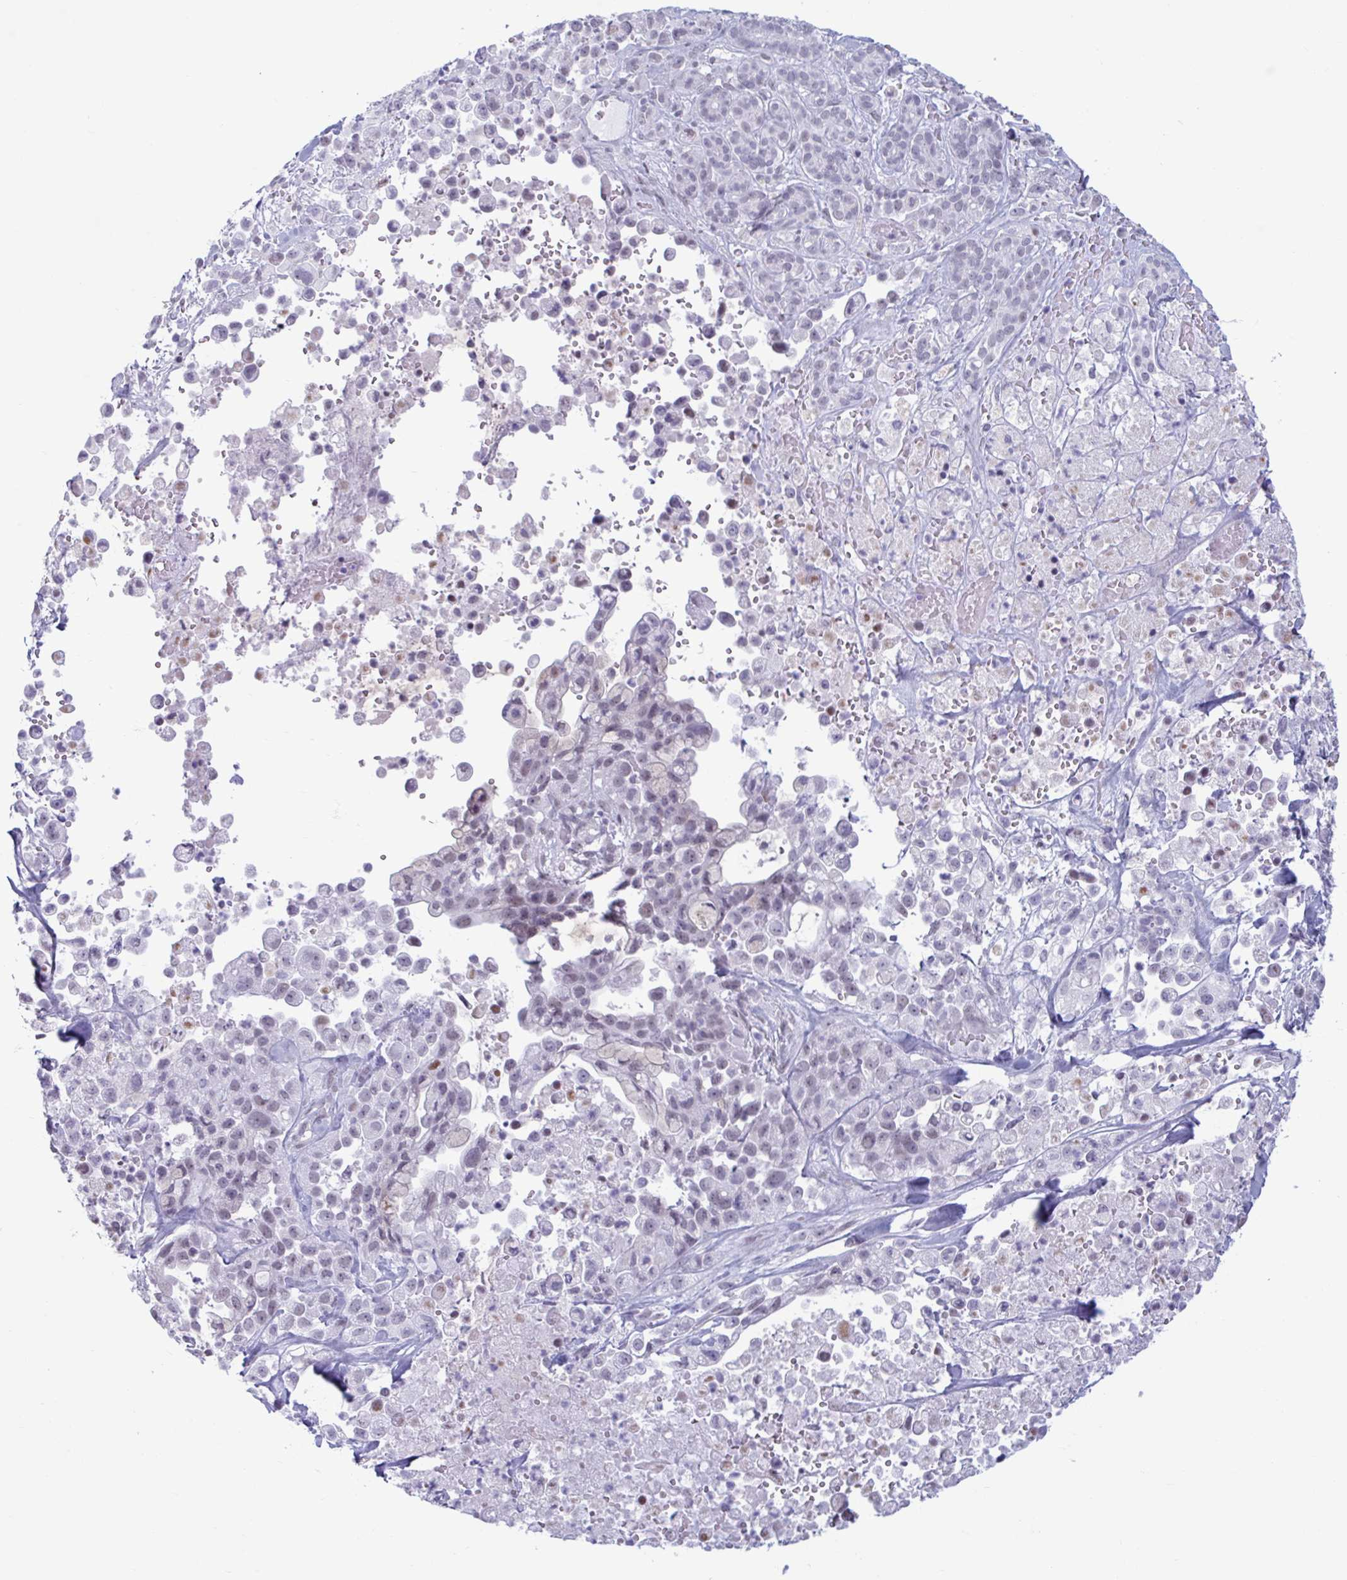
{"staining": {"intensity": "negative", "quantity": "none", "location": "none"}, "tissue": "pancreatic cancer", "cell_type": "Tumor cells", "image_type": "cancer", "snomed": [{"axis": "morphology", "description": "Adenocarcinoma, NOS"}, {"axis": "topography", "description": "Pancreas"}], "caption": "High magnification brightfield microscopy of pancreatic adenocarcinoma stained with DAB (3,3'-diaminobenzidine) (brown) and counterstained with hematoxylin (blue): tumor cells show no significant expression.", "gene": "MSMB", "patient": {"sex": "male", "age": 44}}